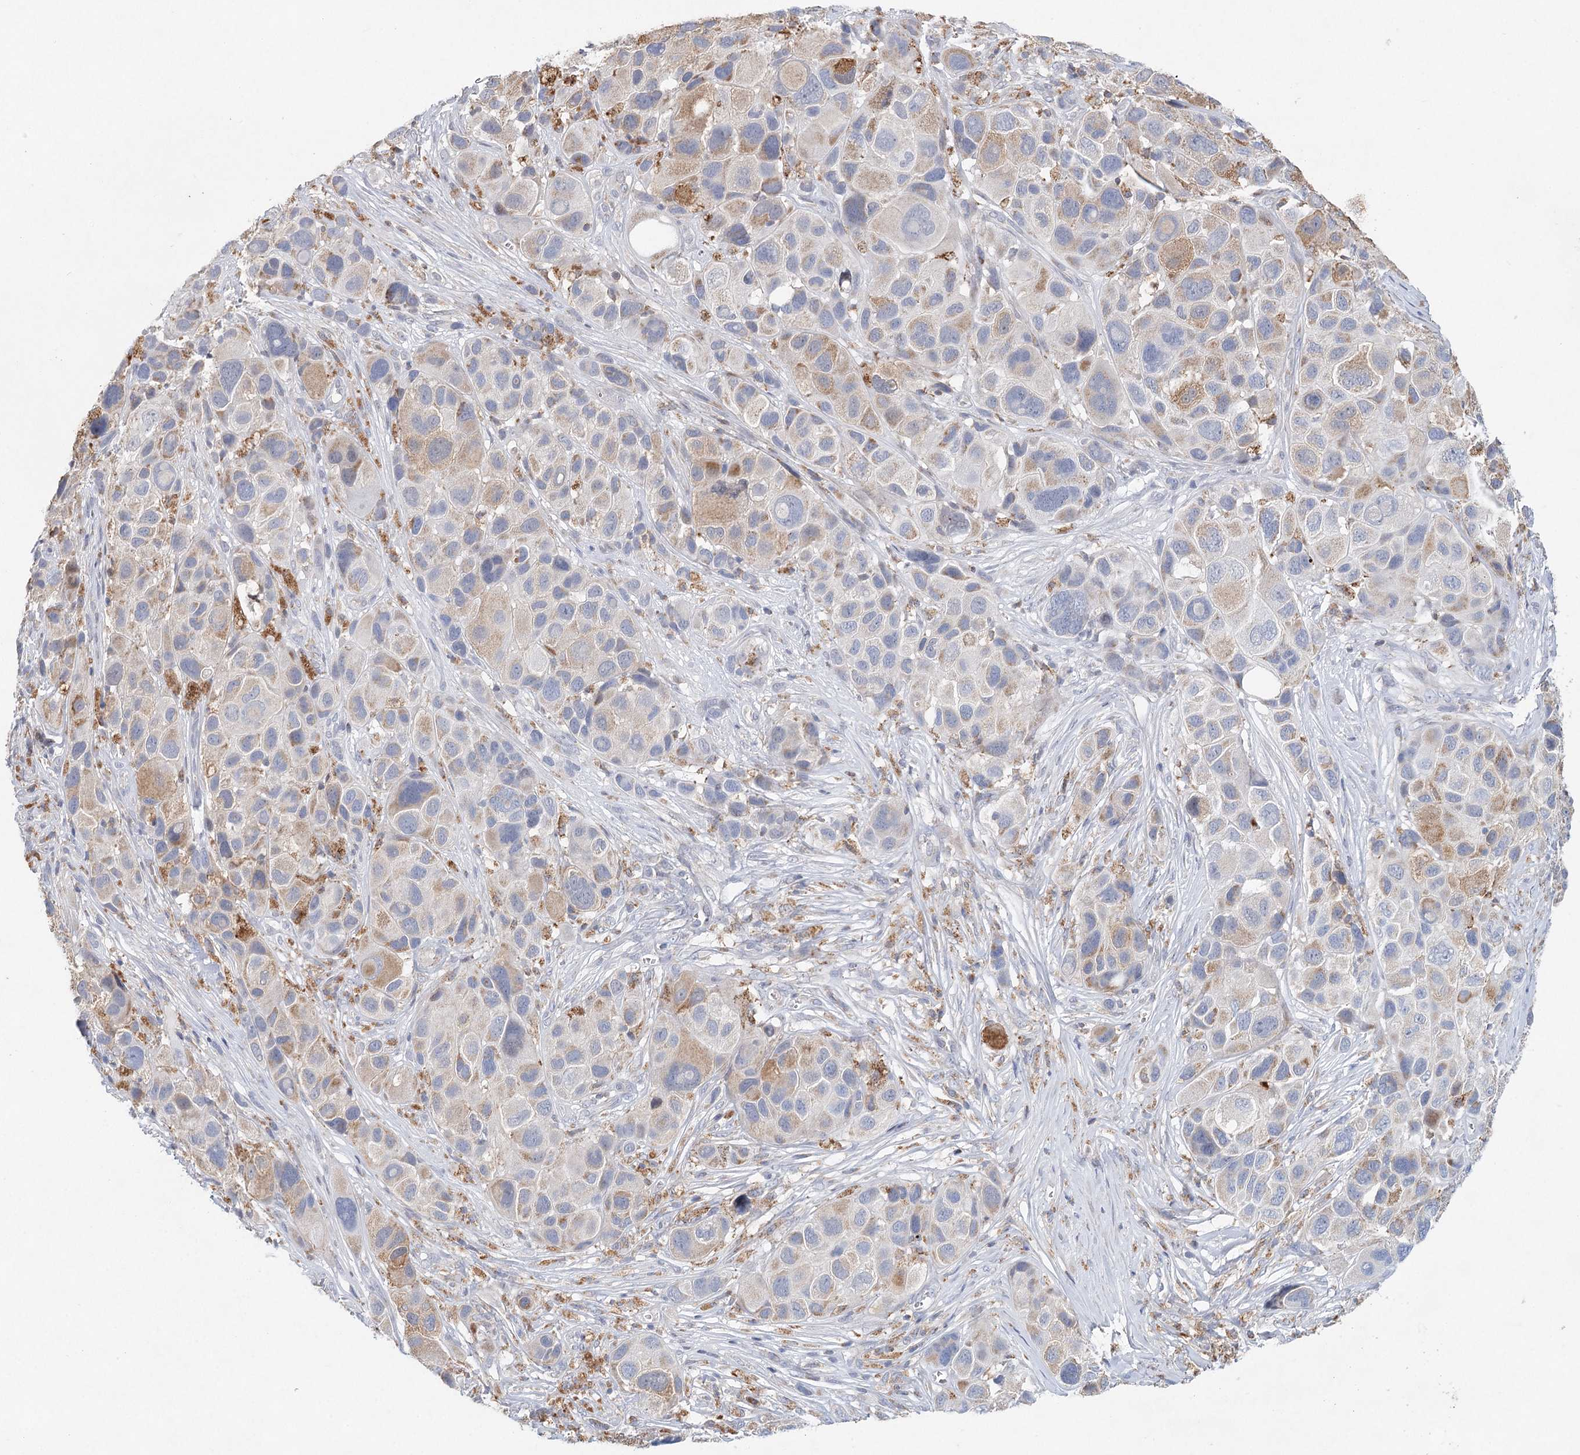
{"staining": {"intensity": "moderate", "quantity": "<25%", "location": "cytoplasmic/membranous"}, "tissue": "melanoma", "cell_type": "Tumor cells", "image_type": "cancer", "snomed": [{"axis": "morphology", "description": "Malignant melanoma, NOS"}, {"axis": "topography", "description": "Skin of trunk"}], "caption": "Immunohistochemistry photomicrograph of neoplastic tissue: malignant melanoma stained using IHC reveals low levels of moderate protein expression localized specifically in the cytoplasmic/membranous of tumor cells, appearing as a cytoplasmic/membranous brown color.", "gene": "XPO6", "patient": {"sex": "male", "age": 71}}